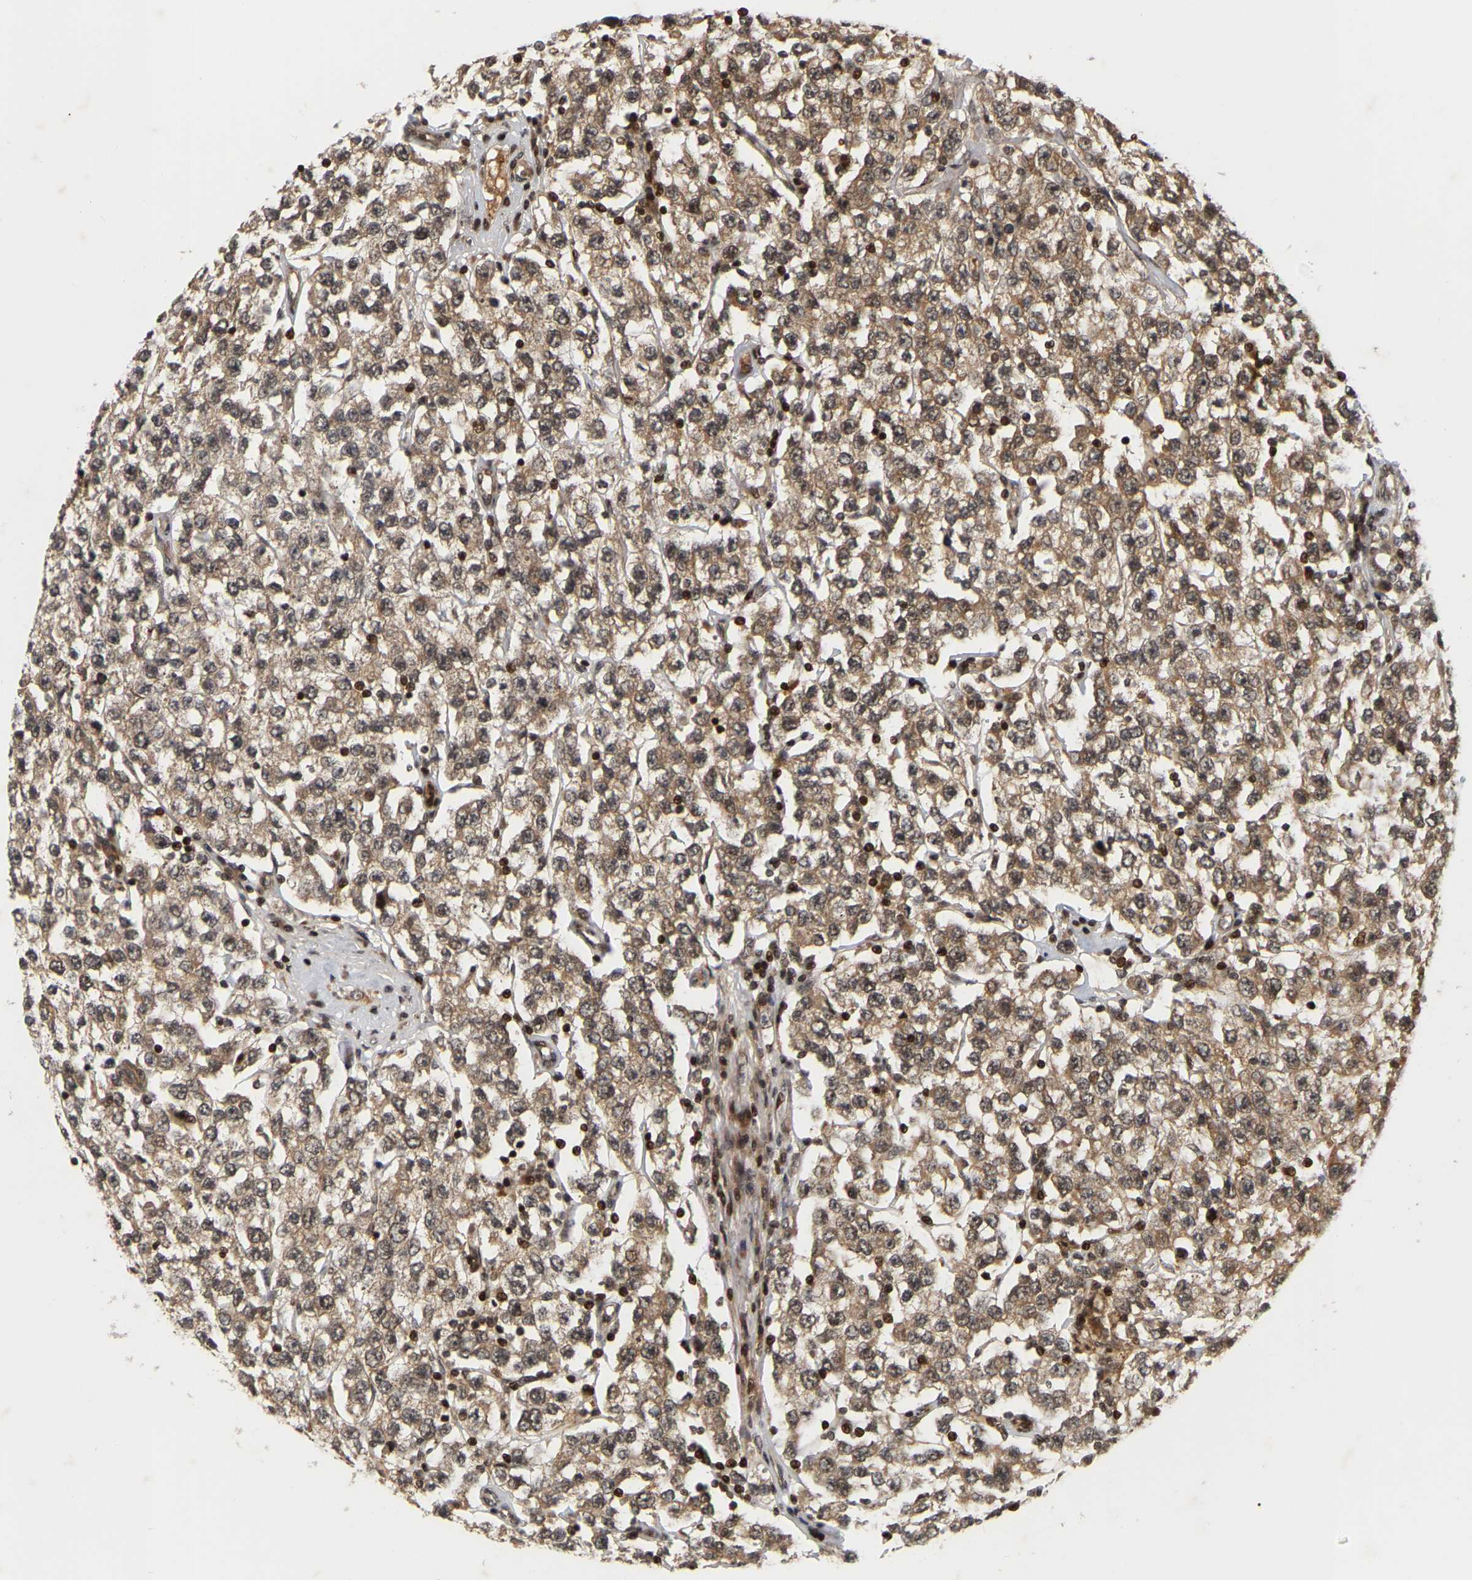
{"staining": {"intensity": "moderate", "quantity": ">75%", "location": "cytoplasmic/membranous,nuclear"}, "tissue": "testis cancer", "cell_type": "Tumor cells", "image_type": "cancer", "snomed": [{"axis": "morphology", "description": "Seminoma, NOS"}, {"axis": "topography", "description": "Testis"}], "caption": "An immunohistochemistry image of tumor tissue is shown. Protein staining in brown labels moderate cytoplasmic/membranous and nuclear positivity in testis seminoma within tumor cells.", "gene": "NFE2L2", "patient": {"sex": "male", "age": 52}}